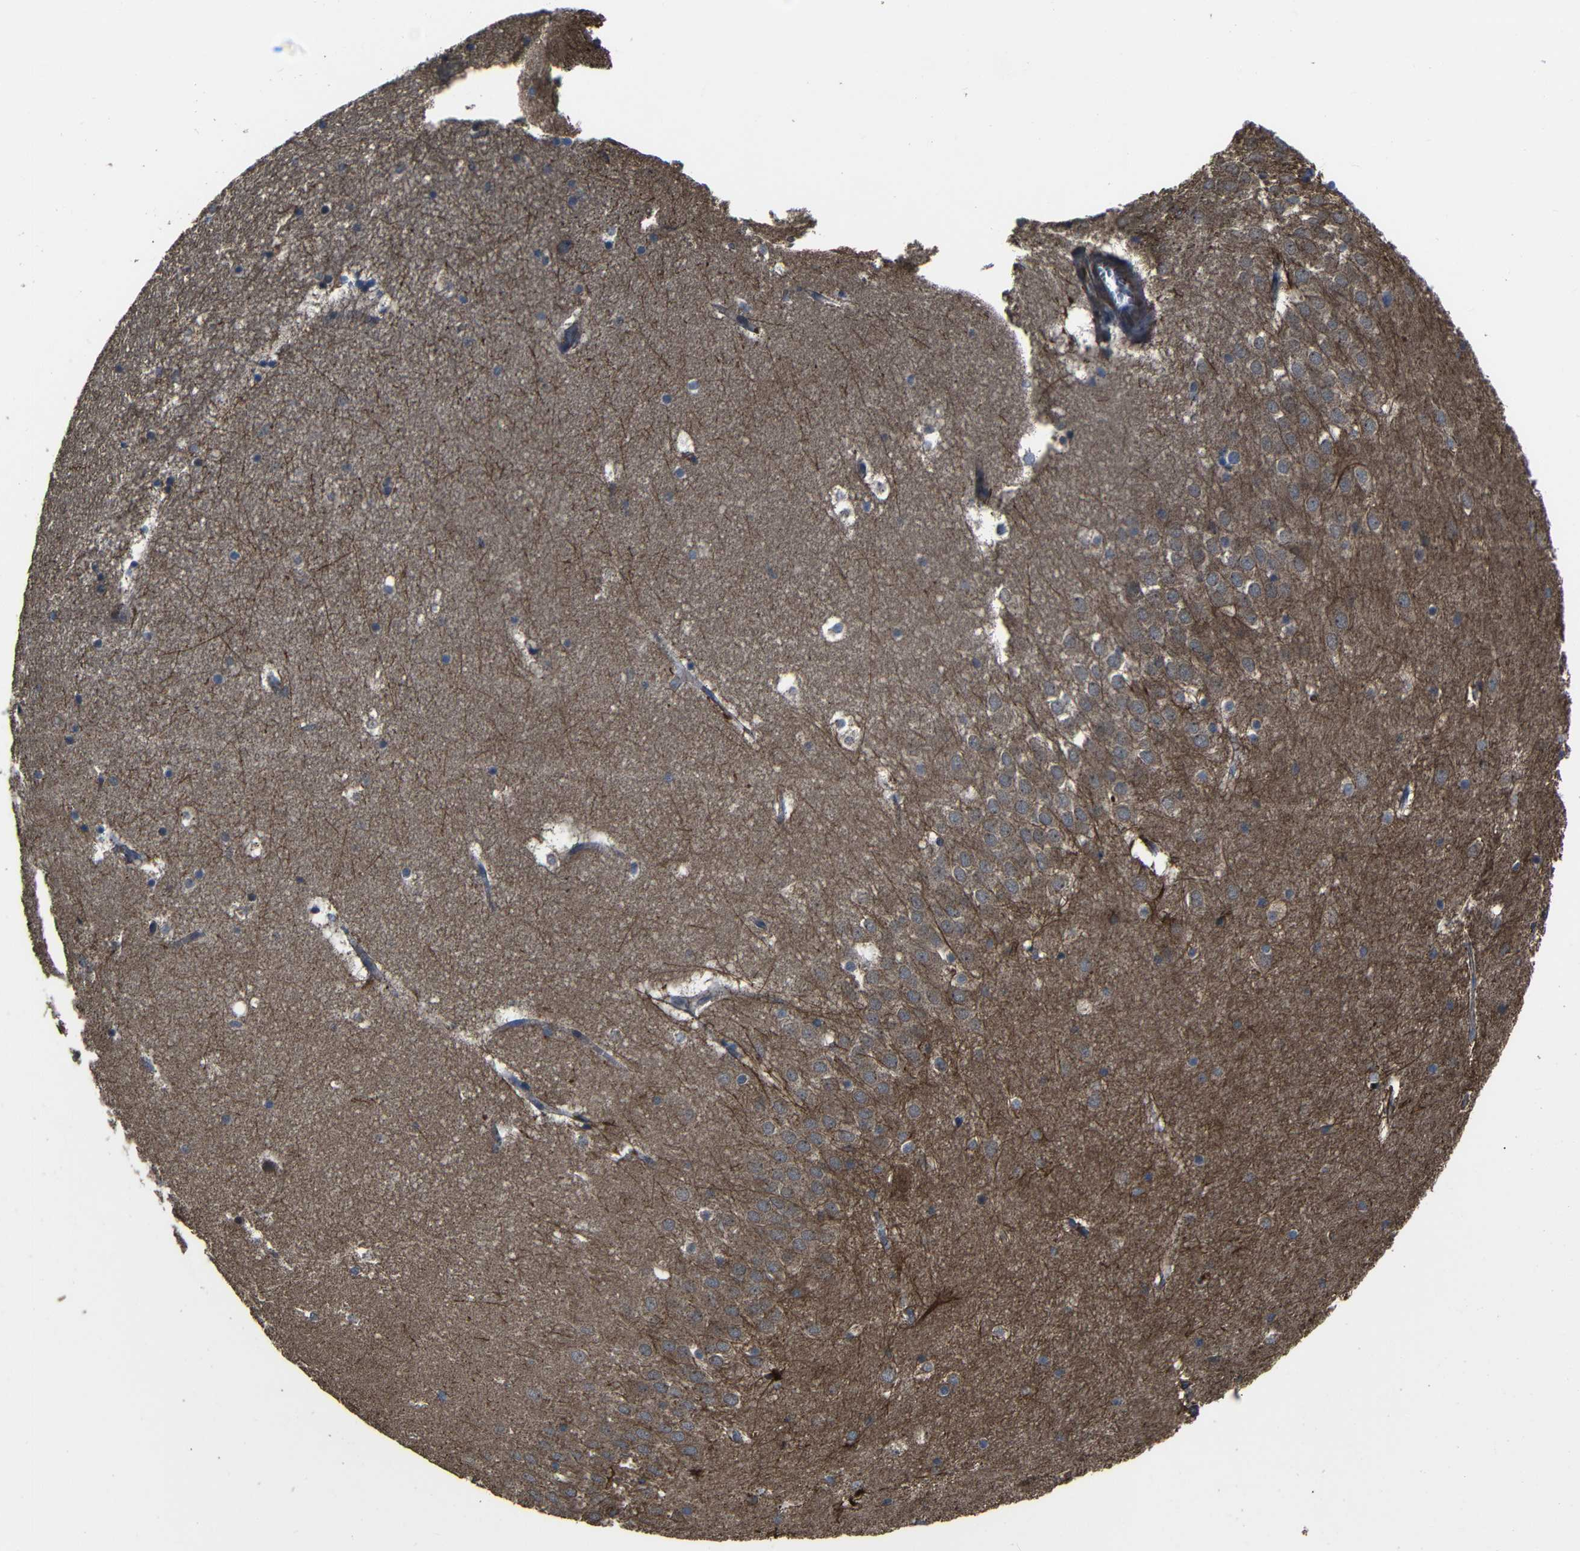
{"staining": {"intensity": "weak", "quantity": "<25%", "location": "cytoplasmic/membranous"}, "tissue": "hippocampus", "cell_type": "Glial cells", "image_type": "normal", "snomed": [{"axis": "morphology", "description": "Normal tissue, NOS"}, {"axis": "topography", "description": "Hippocampus"}], "caption": "The histopathology image exhibits no staining of glial cells in normal hippocampus. (DAB IHC, high magnification).", "gene": "SNN", "patient": {"sex": "male", "age": 45}}